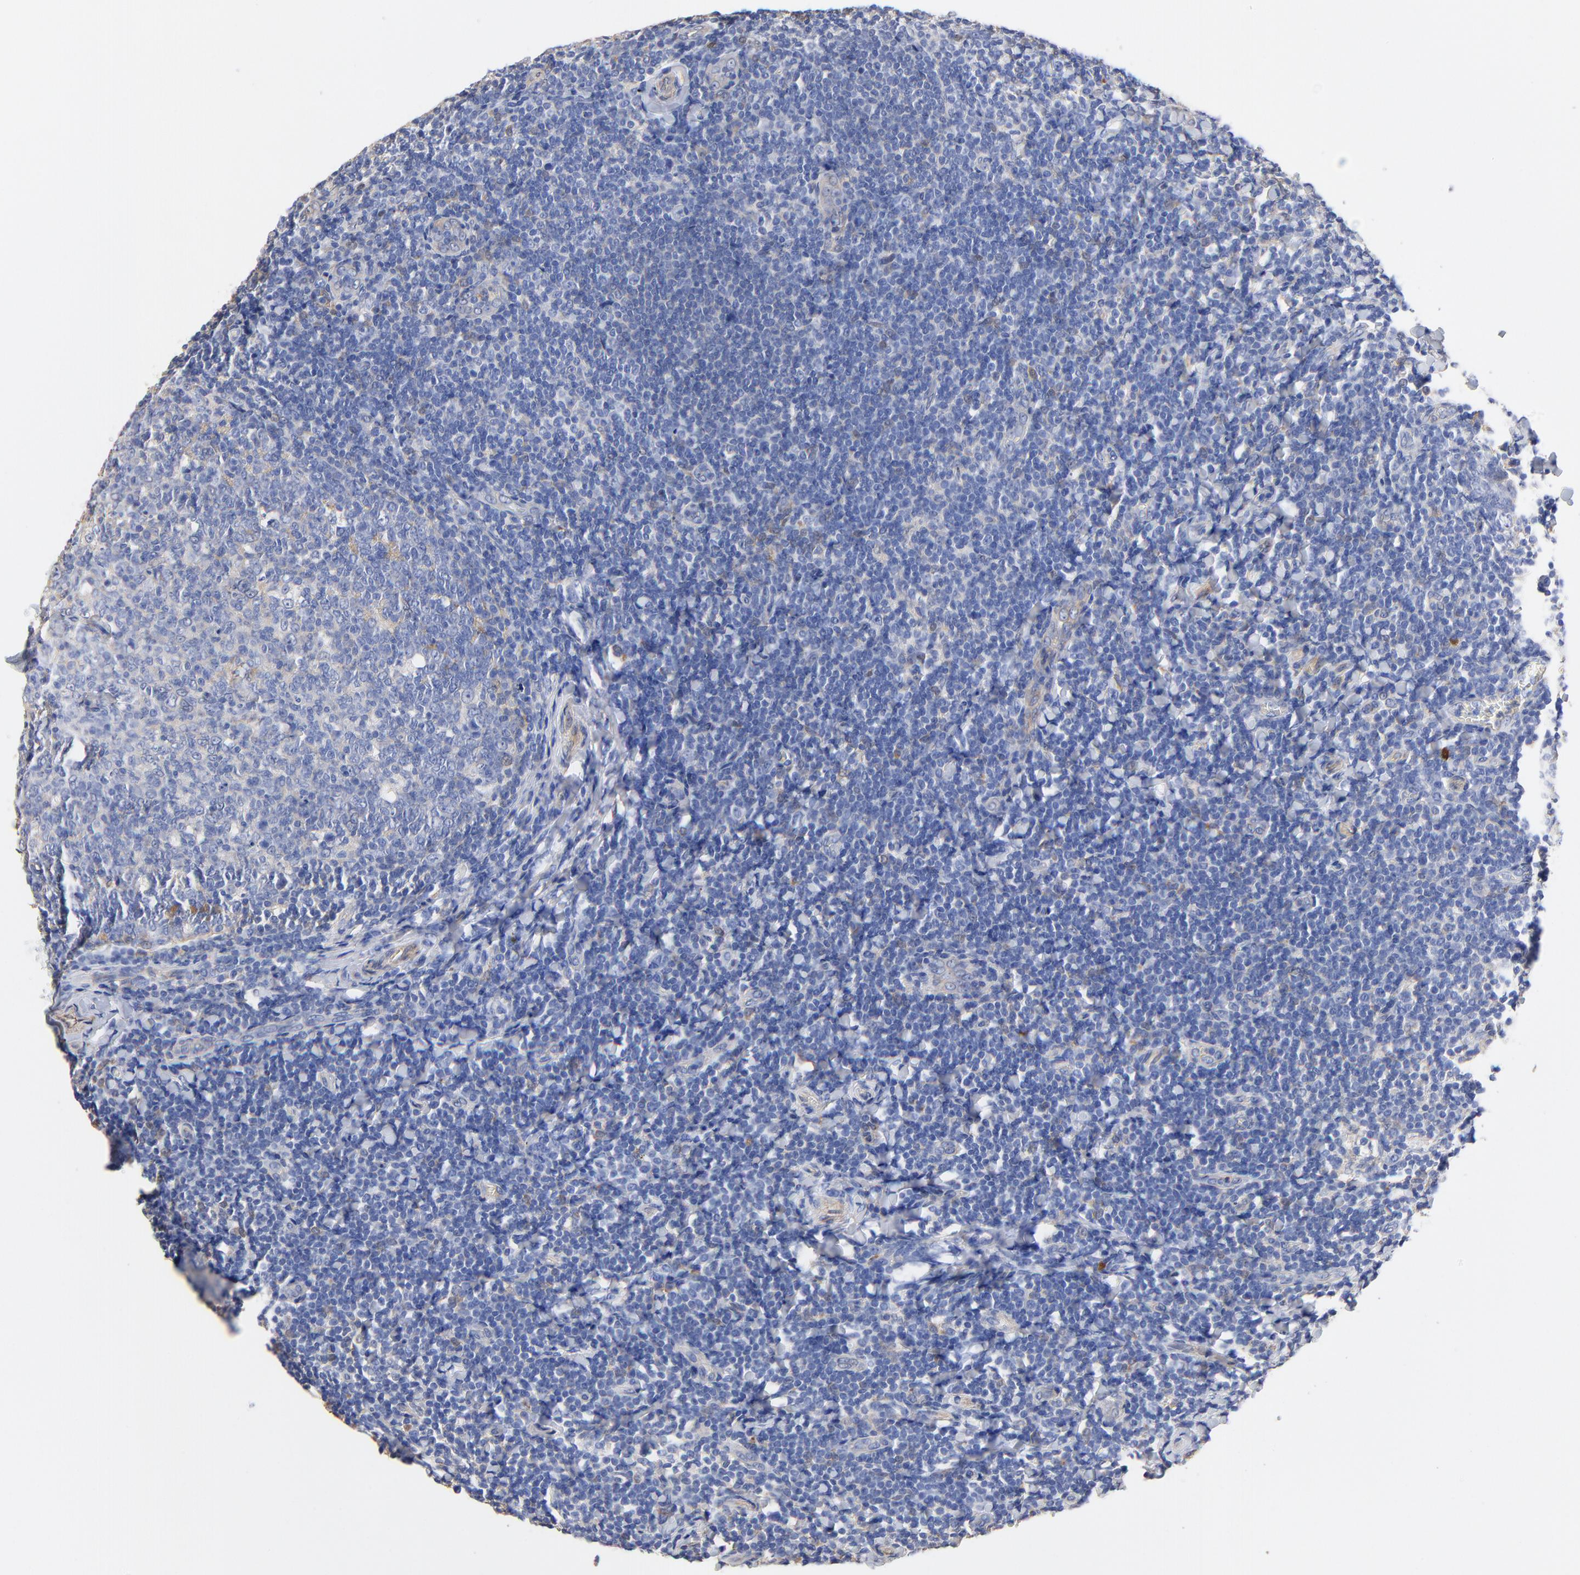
{"staining": {"intensity": "negative", "quantity": "none", "location": "none"}, "tissue": "tonsil", "cell_type": "Germinal center cells", "image_type": "normal", "snomed": [{"axis": "morphology", "description": "Normal tissue, NOS"}, {"axis": "topography", "description": "Tonsil"}], "caption": "Immunohistochemical staining of unremarkable tonsil demonstrates no significant expression in germinal center cells.", "gene": "TAGLN2", "patient": {"sex": "male", "age": 31}}